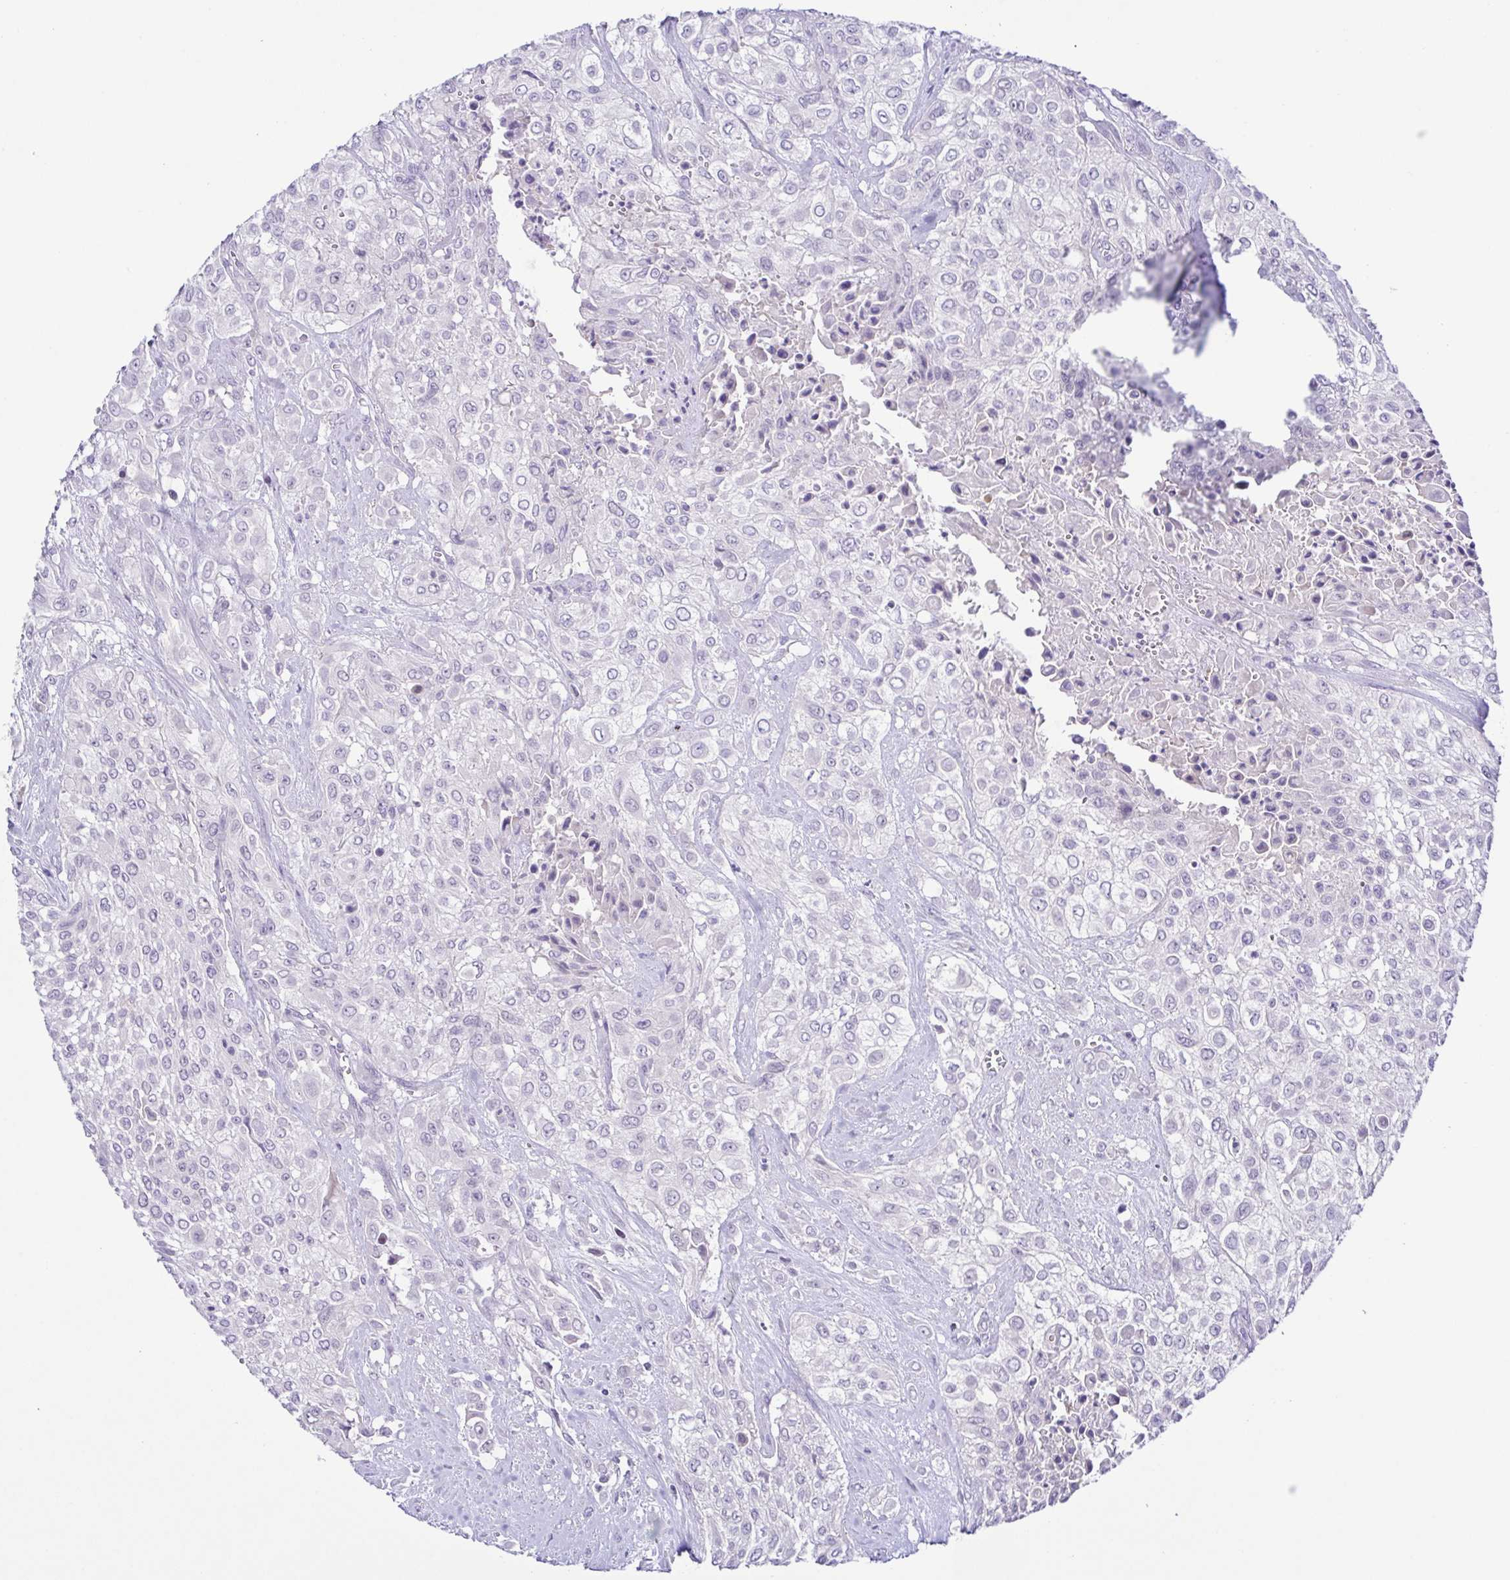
{"staining": {"intensity": "negative", "quantity": "none", "location": "none"}, "tissue": "urothelial cancer", "cell_type": "Tumor cells", "image_type": "cancer", "snomed": [{"axis": "morphology", "description": "Urothelial carcinoma, High grade"}, {"axis": "topography", "description": "Urinary bladder"}], "caption": "DAB (3,3'-diaminobenzidine) immunohistochemical staining of urothelial cancer shows no significant positivity in tumor cells.", "gene": "TERT", "patient": {"sex": "male", "age": 57}}